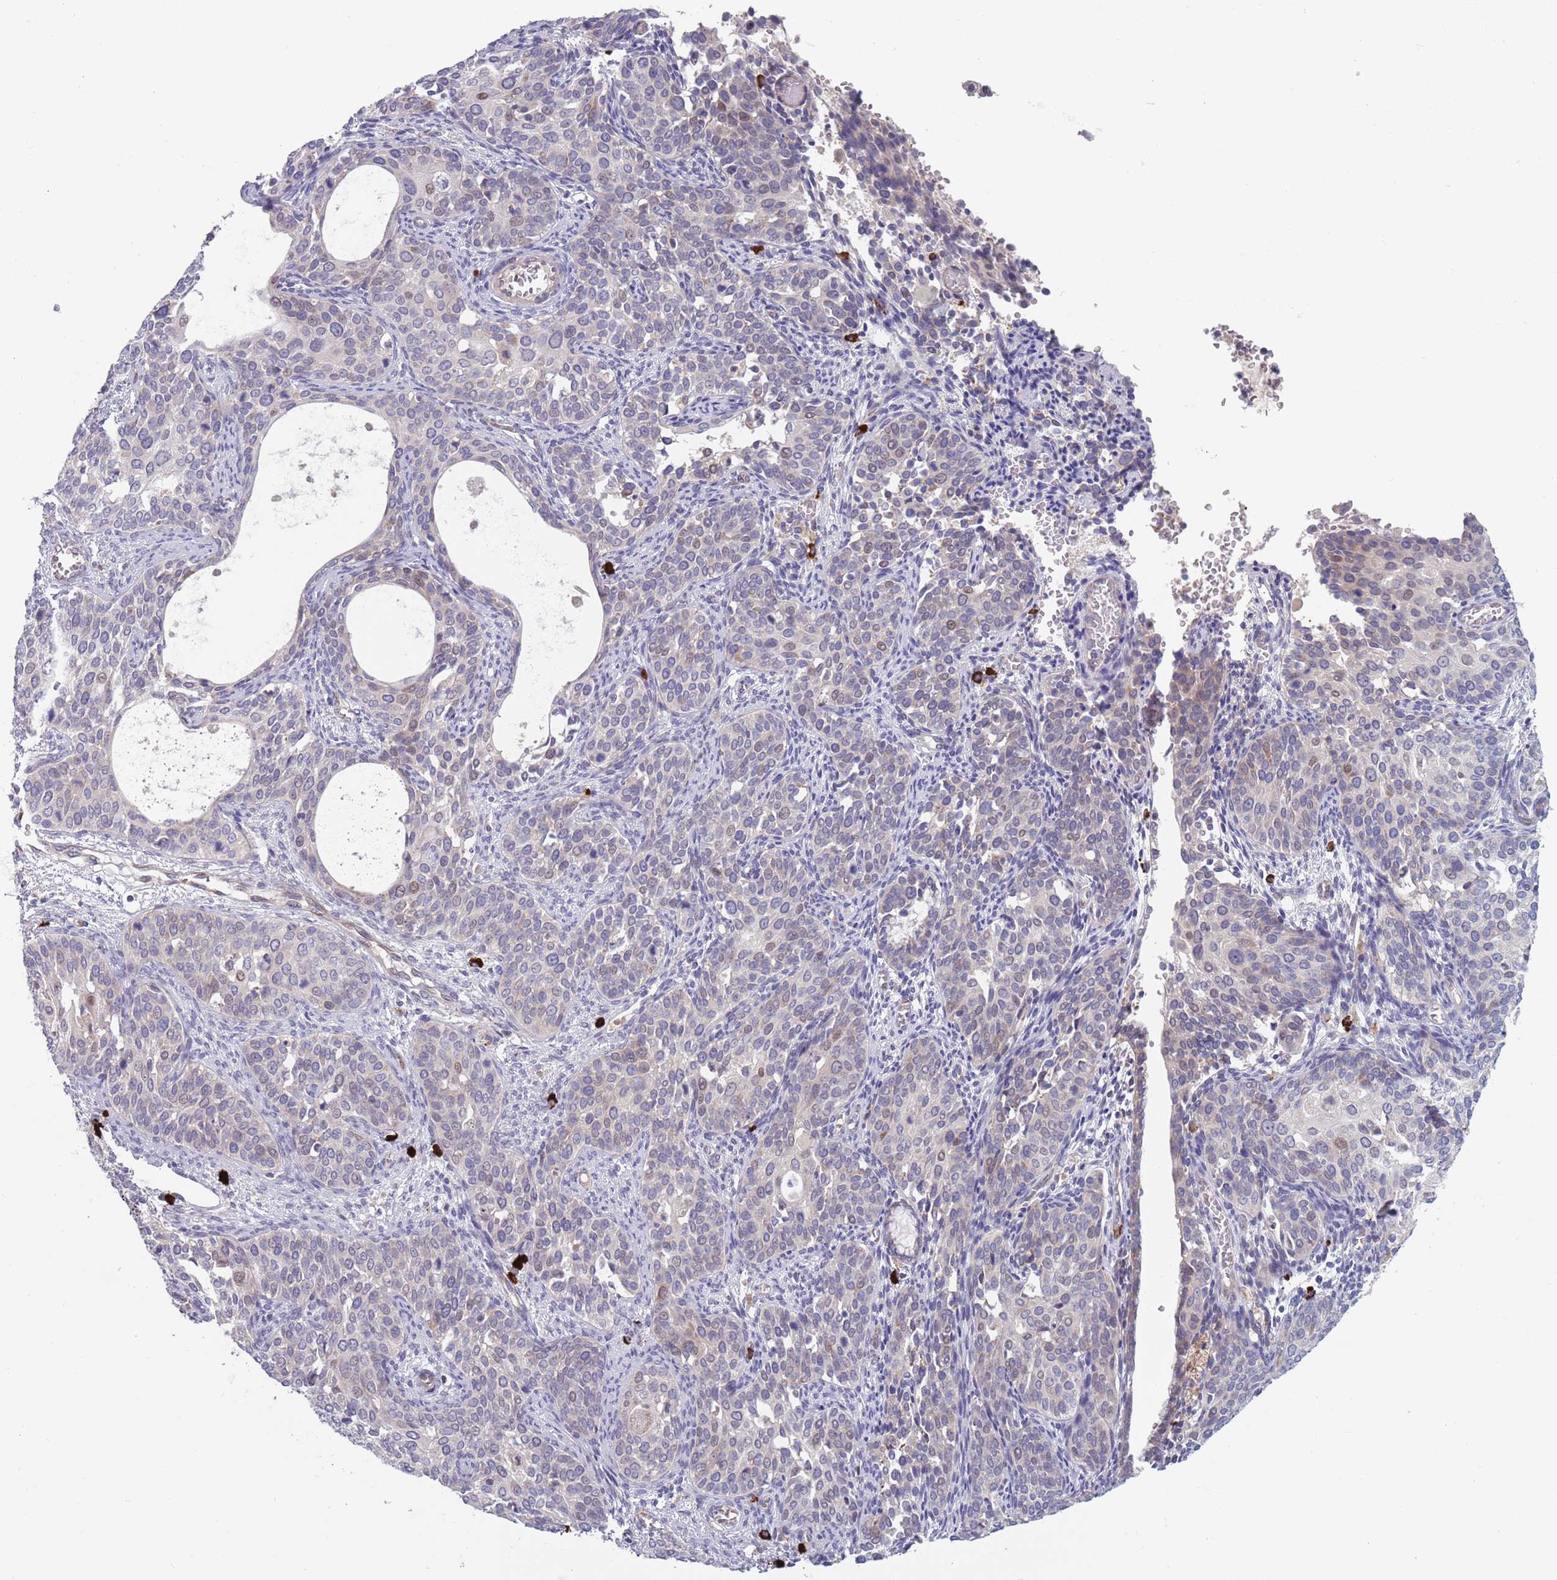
{"staining": {"intensity": "weak", "quantity": "<25%", "location": "nuclear"}, "tissue": "cervical cancer", "cell_type": "Tumor cells", "image_type": "cancer", "snomed": [{"axis": "morphology", "description": "Squamous cell carcinoma, NOS"}, {"axis": "topography", "description": "Cervix"}], "caption": "Immunohistochemistry of cervical squamous cell carcinoma exhibits no expression in tumor cells.", "gene": "TYW1", "patient": {"sex": "female", "age": 44}}